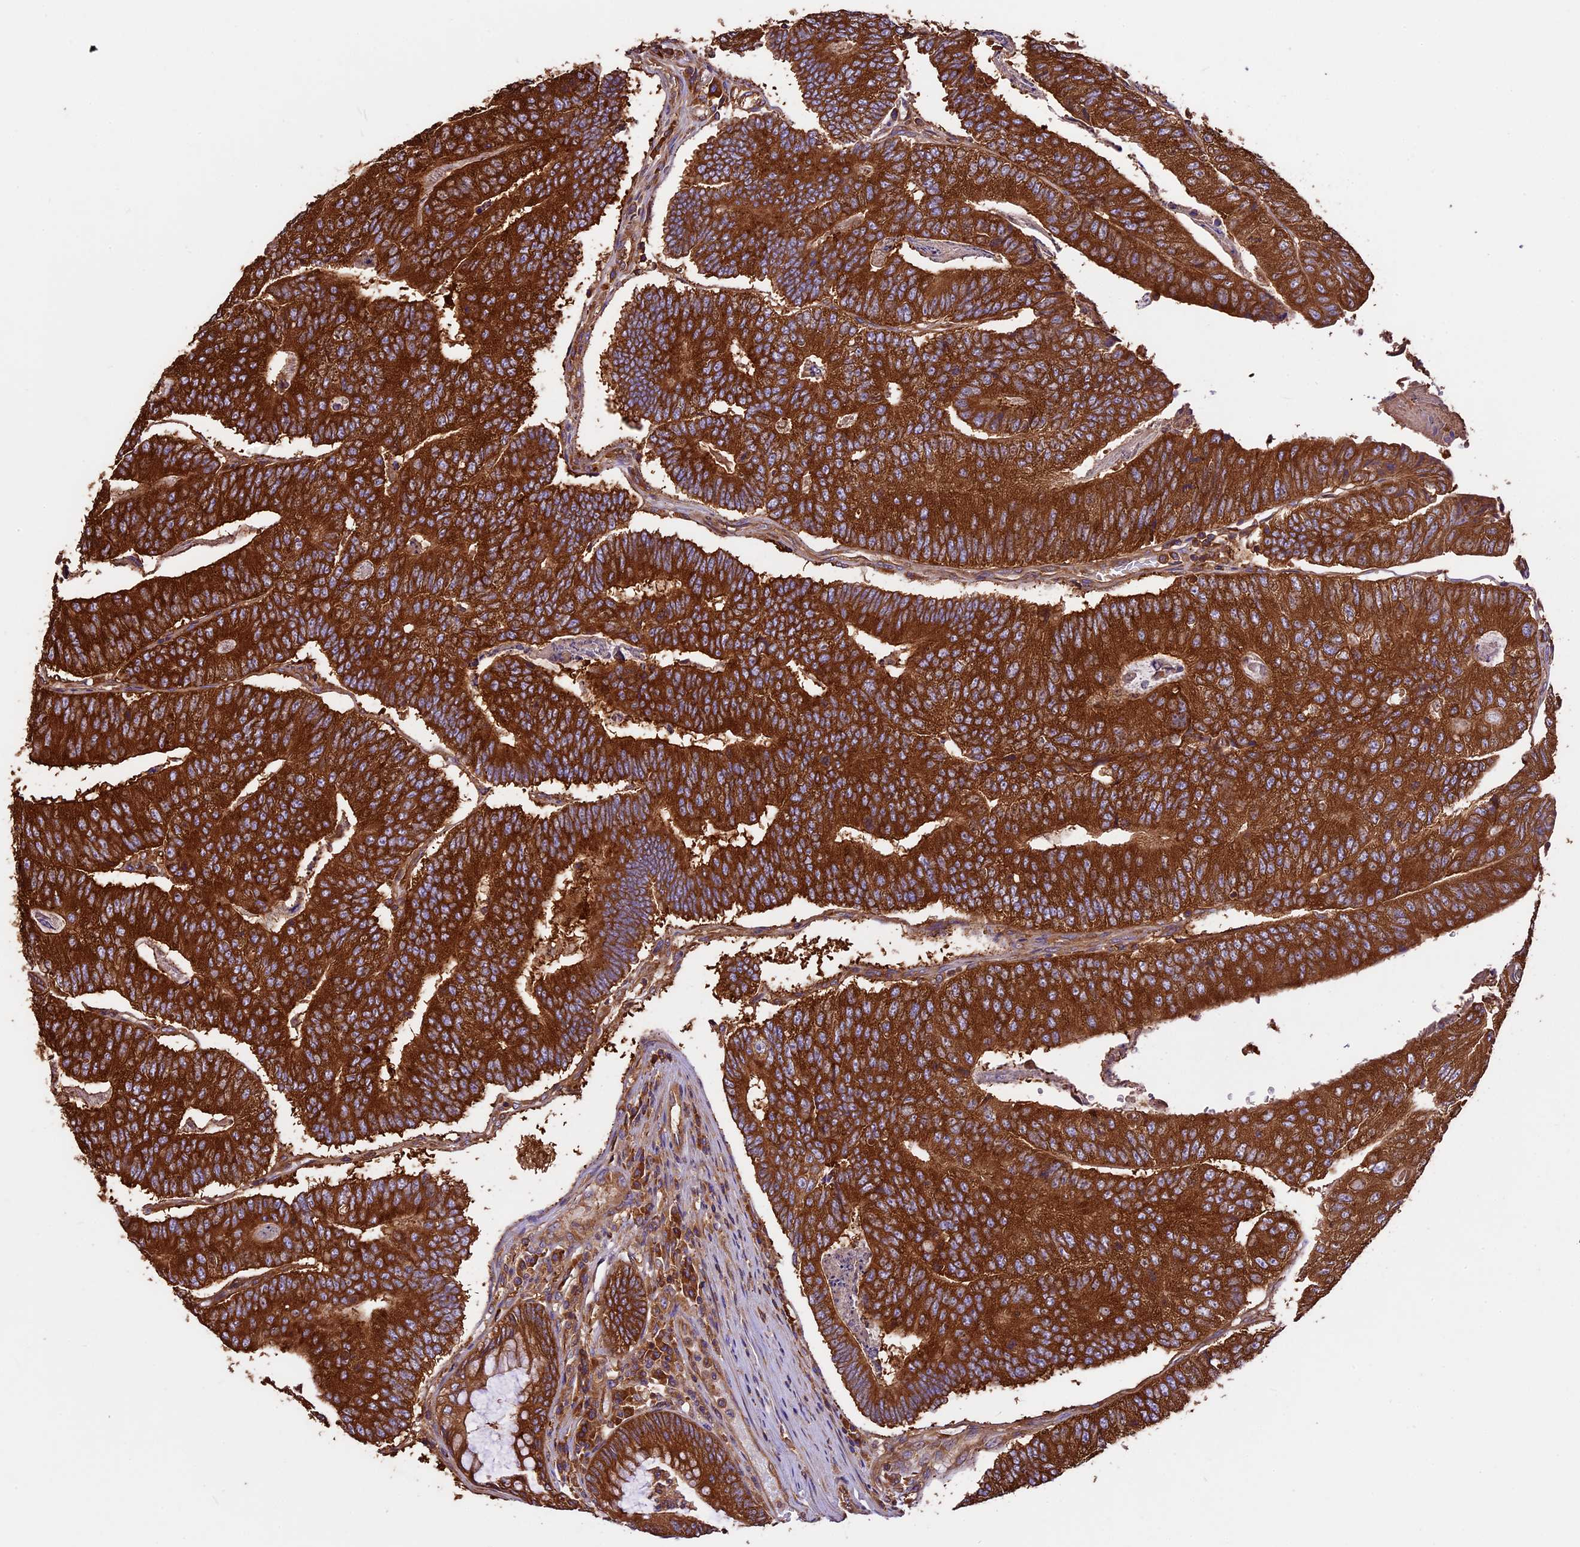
{"staining": {"intensity": "strong", "quantity": ">75%", "location": "cytoplasmic/membranous"}, "tissue": "colorectal cancer", "cell_type": "Tumor cells", "image_type": "cancer", "snomed": [{"axis": "morphology", "description": "Adenocarcinoma, NOS"}, {"axis": "topography", "description": "Colon"}], "caption": "A high amount of strong cytoplasmic/membranous expression is appreciated in approximately >75% of tumor cells in colorectal cancer tissue.", "gene": "KARS1", "patient": {"sex": "female", "age": 67}}